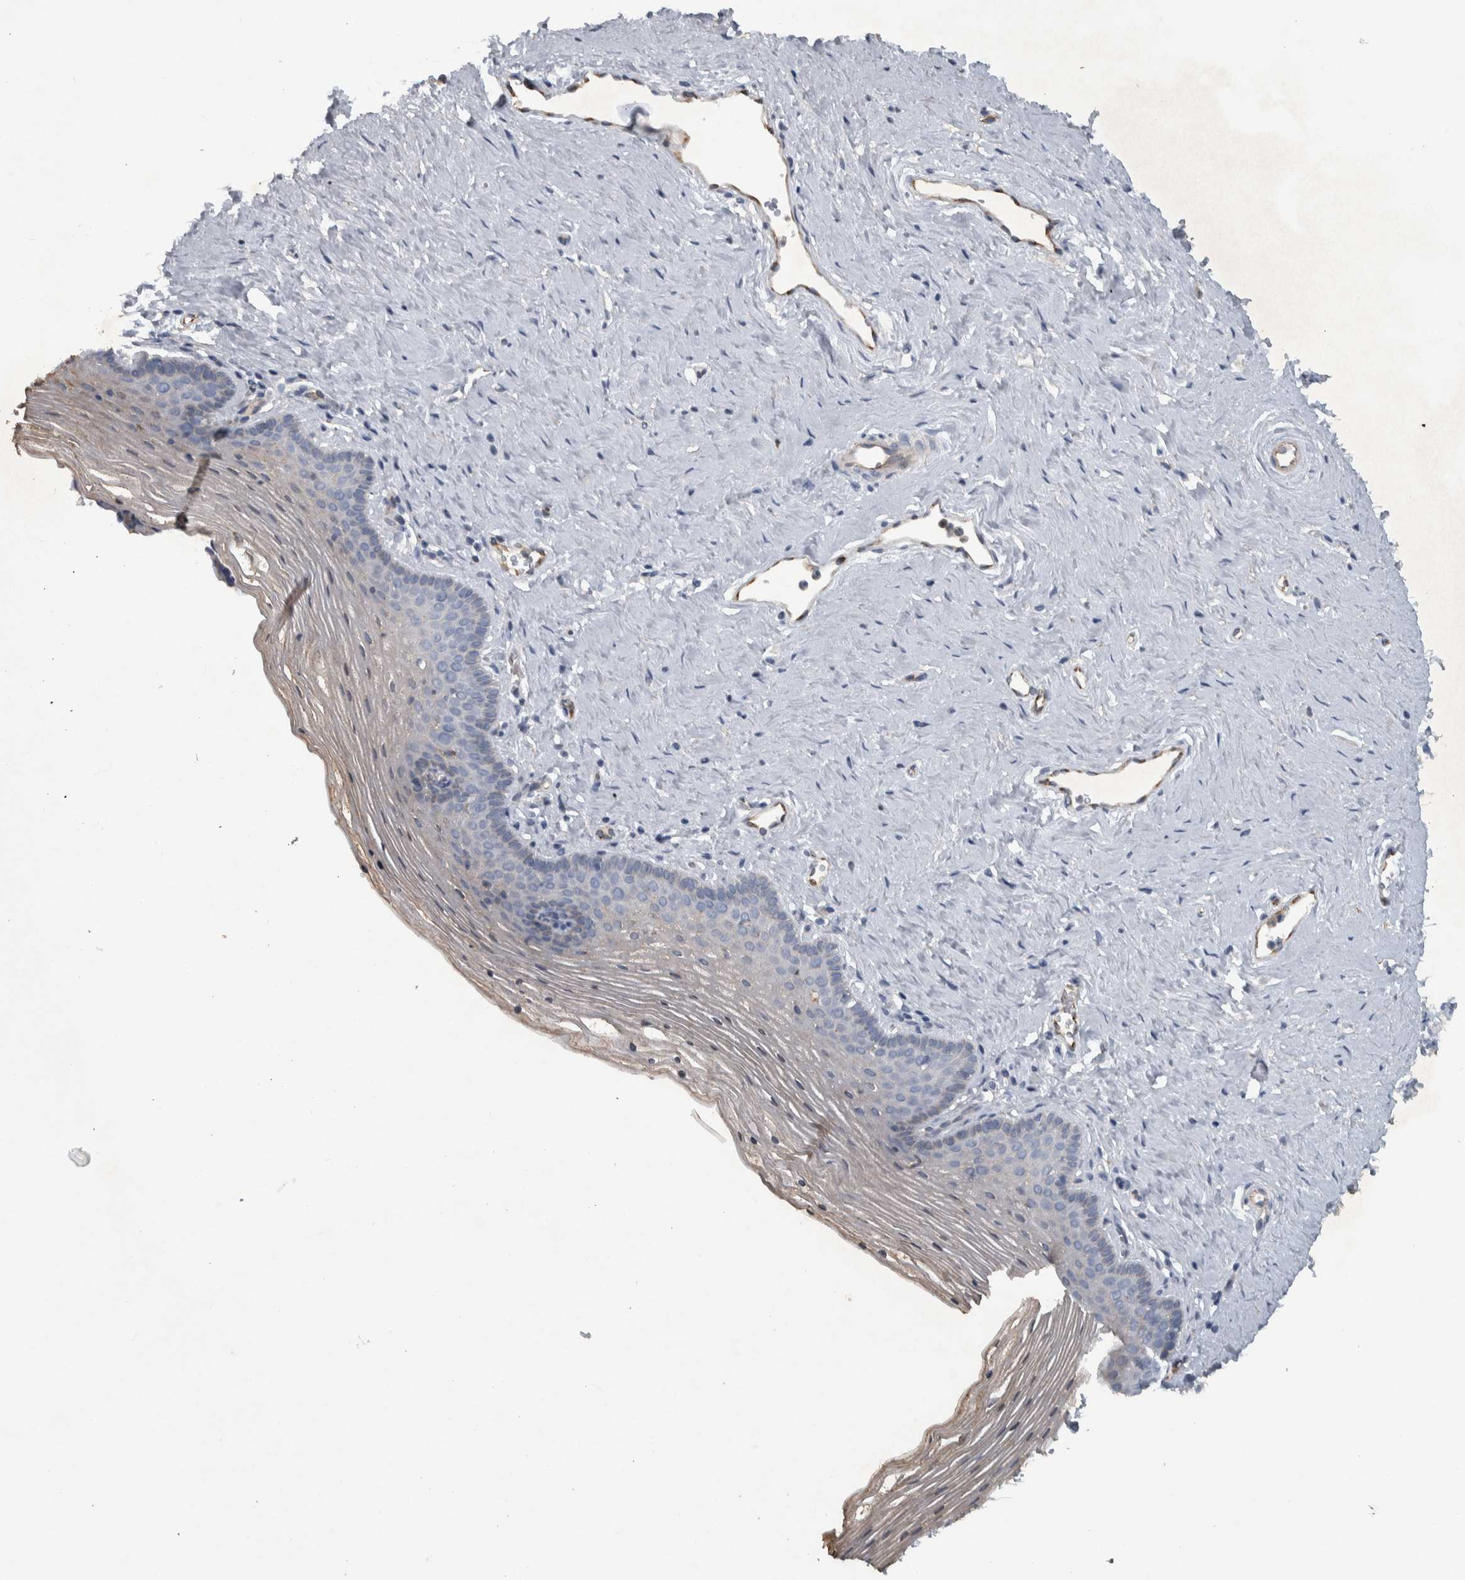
{"staining": {"intensity": "weak", "quantity": ">75%", "location": "cytoplasmic/membranous"}, "tissue": "vagina", "cell_type": "Squamous epithelial cells", "image_type": "normal", "snomed": [{"axis": "morphology", "description": "Normal tissue, NOS"}, {"axis": "topography", "description": "Vagina"}], "caption": "The micrograph shows immunohistochemical staining of unremarkable vagina. There is weak cytoplasmic/membranous positivity is seen in about >75% of squamous epithelial cells. Ihc stains the protein in brown and the nuclei are stained blue.", "gene": "NT5C2", "patient": {"sex": "female", "age": 32}}